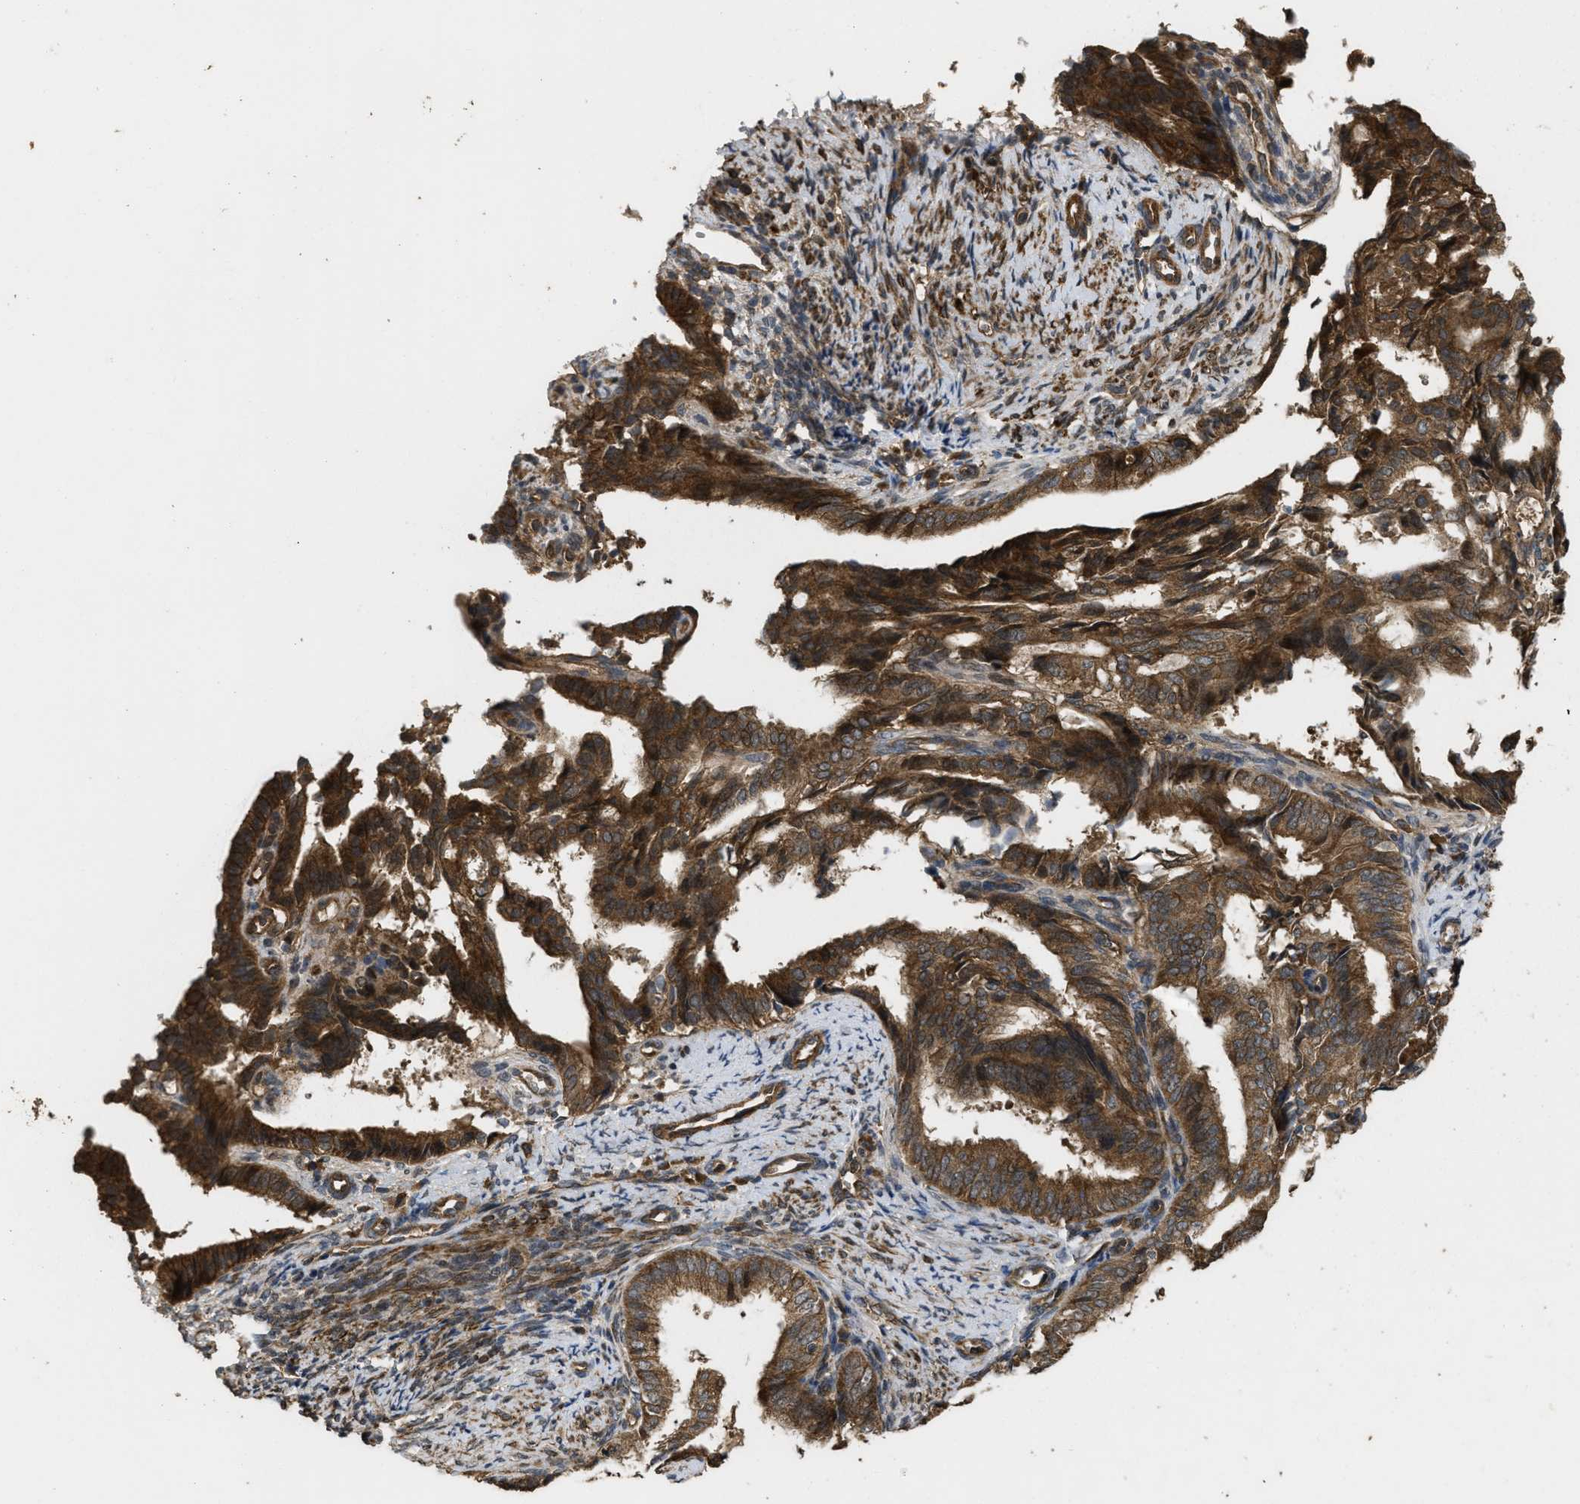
{"staining": {"intensity": "strong", "quantity": ">75%", "location": "cytoplasmic/membranous"}, "tissue": "endometrial cancer", "cell_type": "Tumor cells", "image_type": "cancer", "snomed": [{"axis": "morphology", "description": "Adenocarcinoma, NOS"}, {"axis": "topography", "description": "Endometrium"}], "caption": "DAB (3,3'-diaminobenzidine) immunohistochemical staining of adenocarcinoma (endometrial) reveals strong cytoplasmic/membranous protein positivity in about >75% of tumor cells.", "gene": "FZD6", "patient": {"sex": "female", "age": 58}}